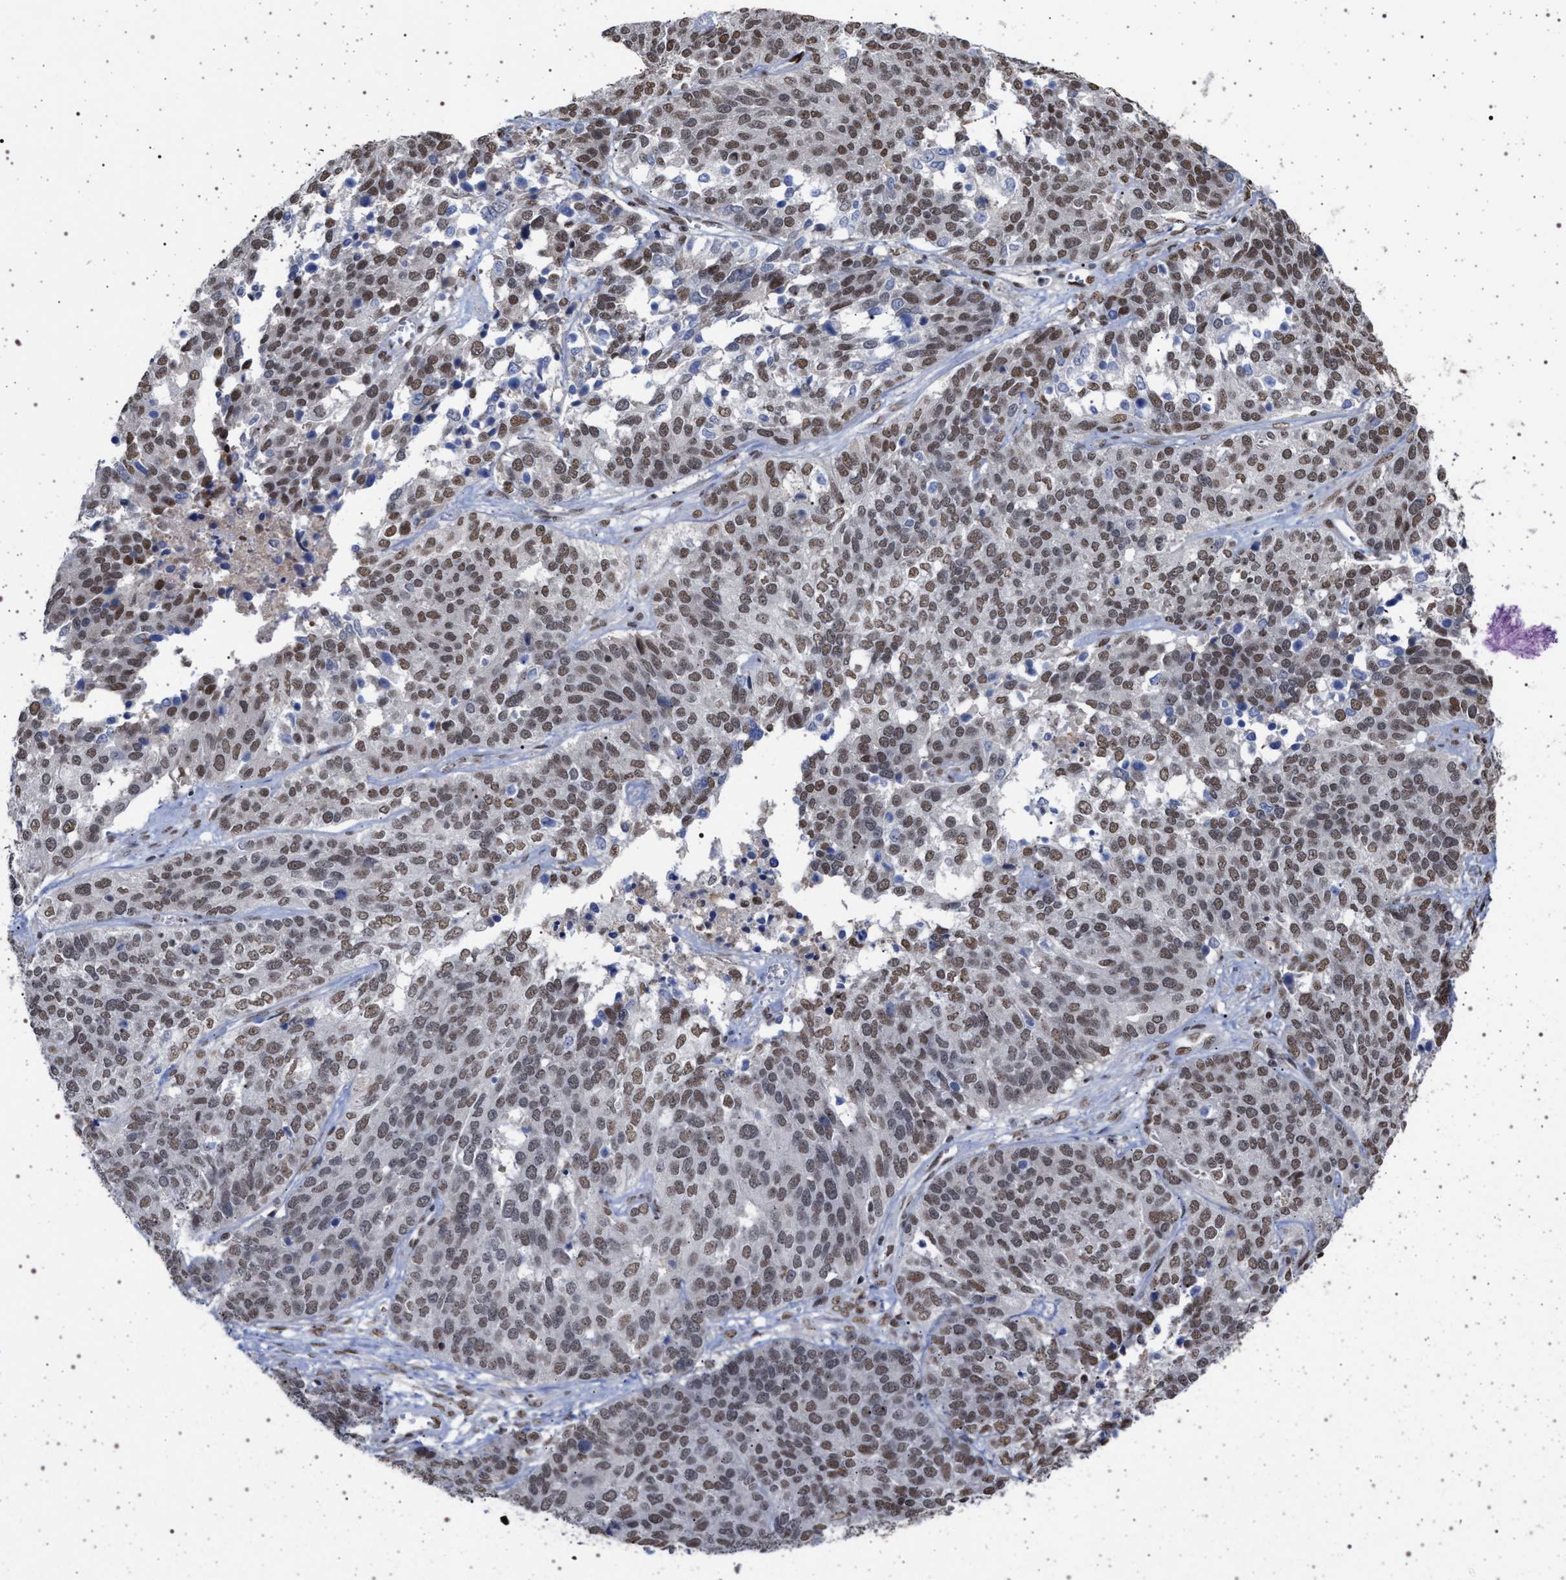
{"staining": {"intensity": "moderate", "quantity": ">75%", "location": "nuclear"}, "tissue": "ovarian cancer", "cell_type": "Tumor cells", "image_type": "cancer", "snomed": [{"axis": "morphology", "description": "Cystadenocarcinoma, serous, NOS"}, {"axis": "topography", "description": "Ovary"}], "caption": "A medium amount of moderate nuclear positivity is present in approximately >75% of tumor cells in ovarian cancer tissue.", "gene": "PHF12", "patient": {"sex": "female", "age": 44}}